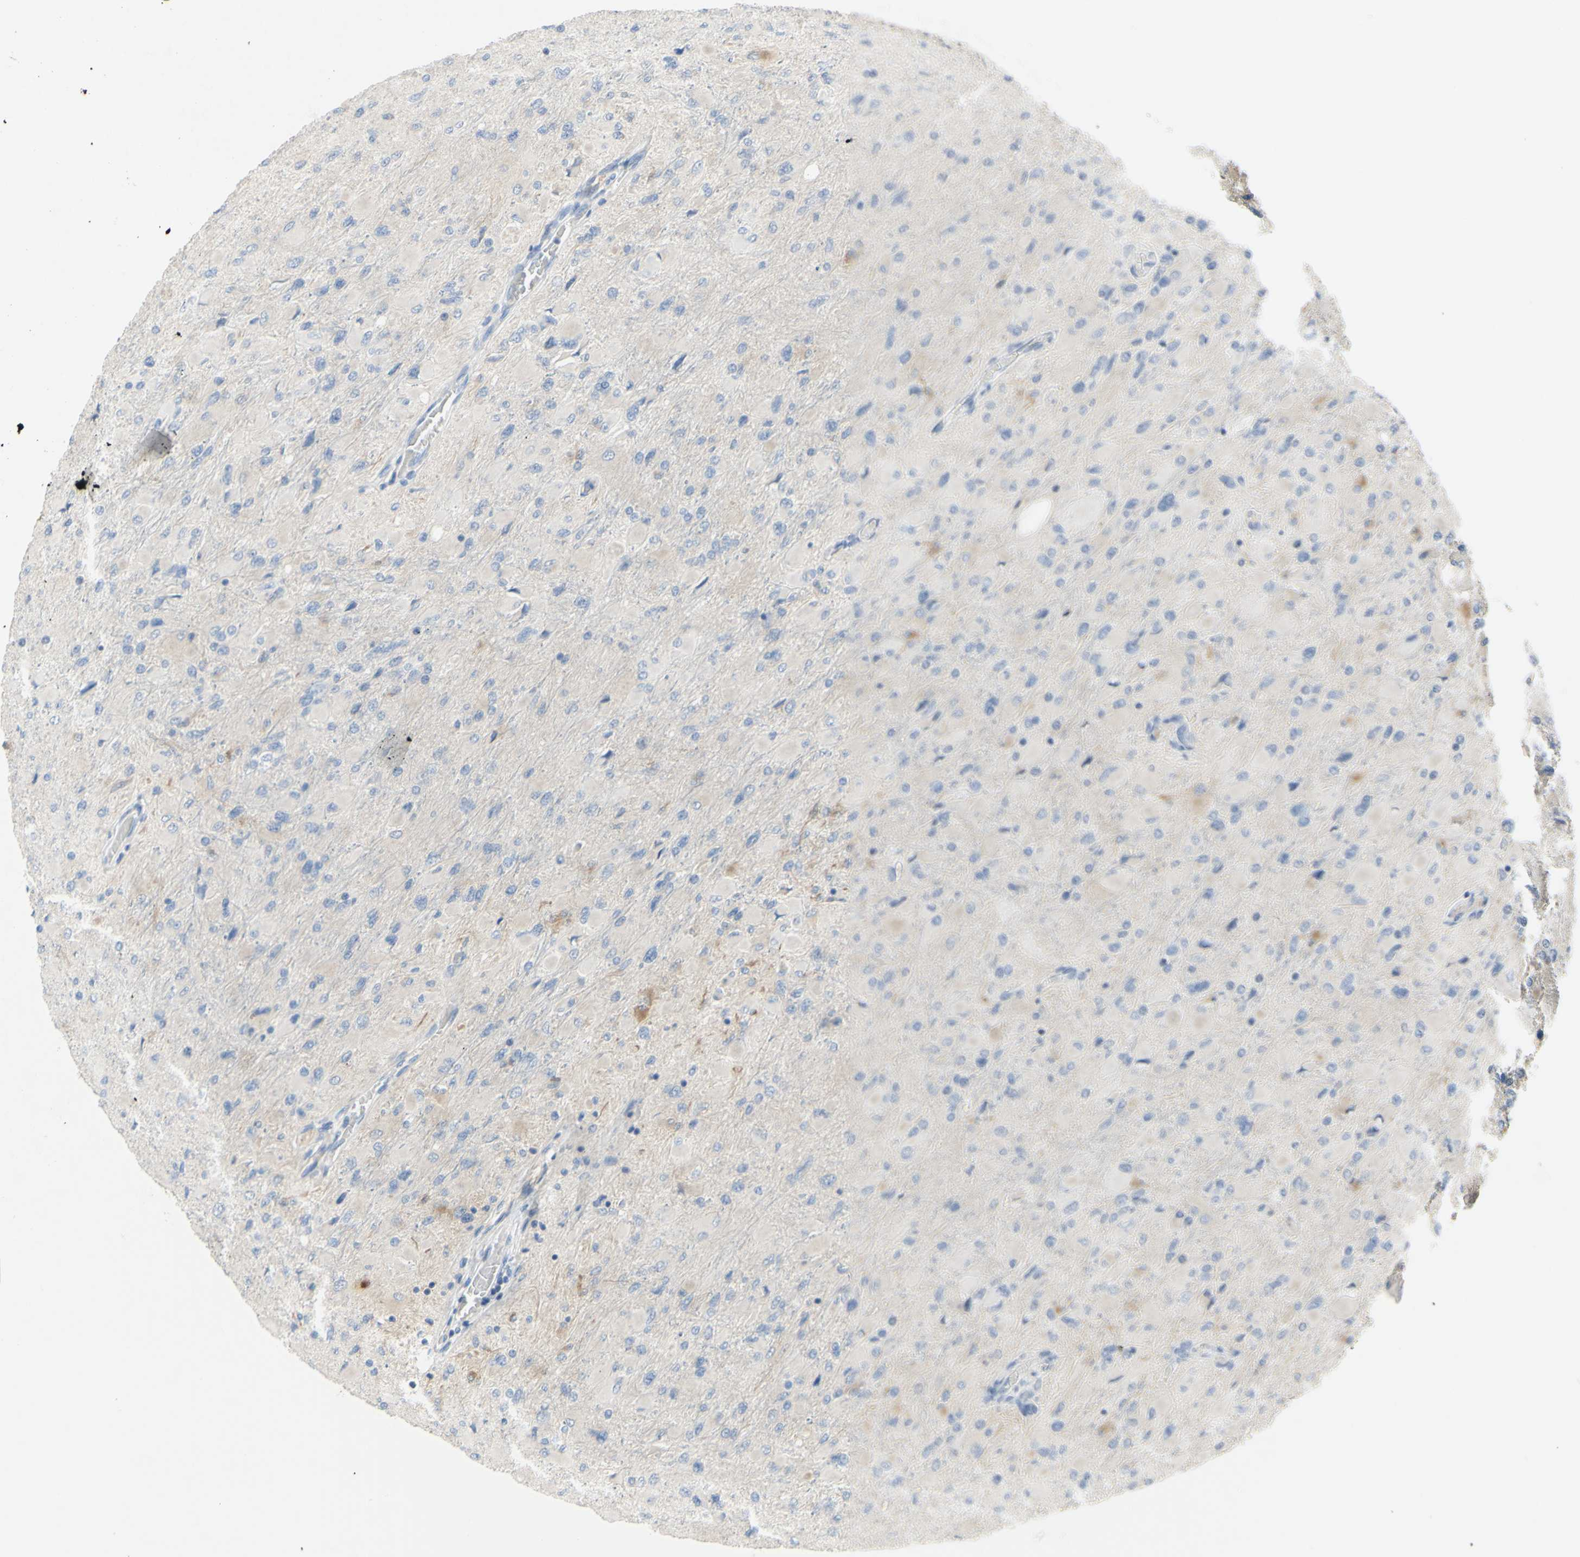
{"staining": {"intensity": "negative", "quantity": "none", "location": "none"}, "tissue": "glioma", "cell_type": "Tumor cells", "image_type": "cancer", "snomed": [{"axis": "morphology", "description": "Glioma, malignant, High grade"}, {"axis": "topography", "description": "Cerebral cortex"}], "caption": "Tumor cells show no significant staining in glioma.", "gene": "MUC1", "patient": {"sex": "female", "age": 36}}